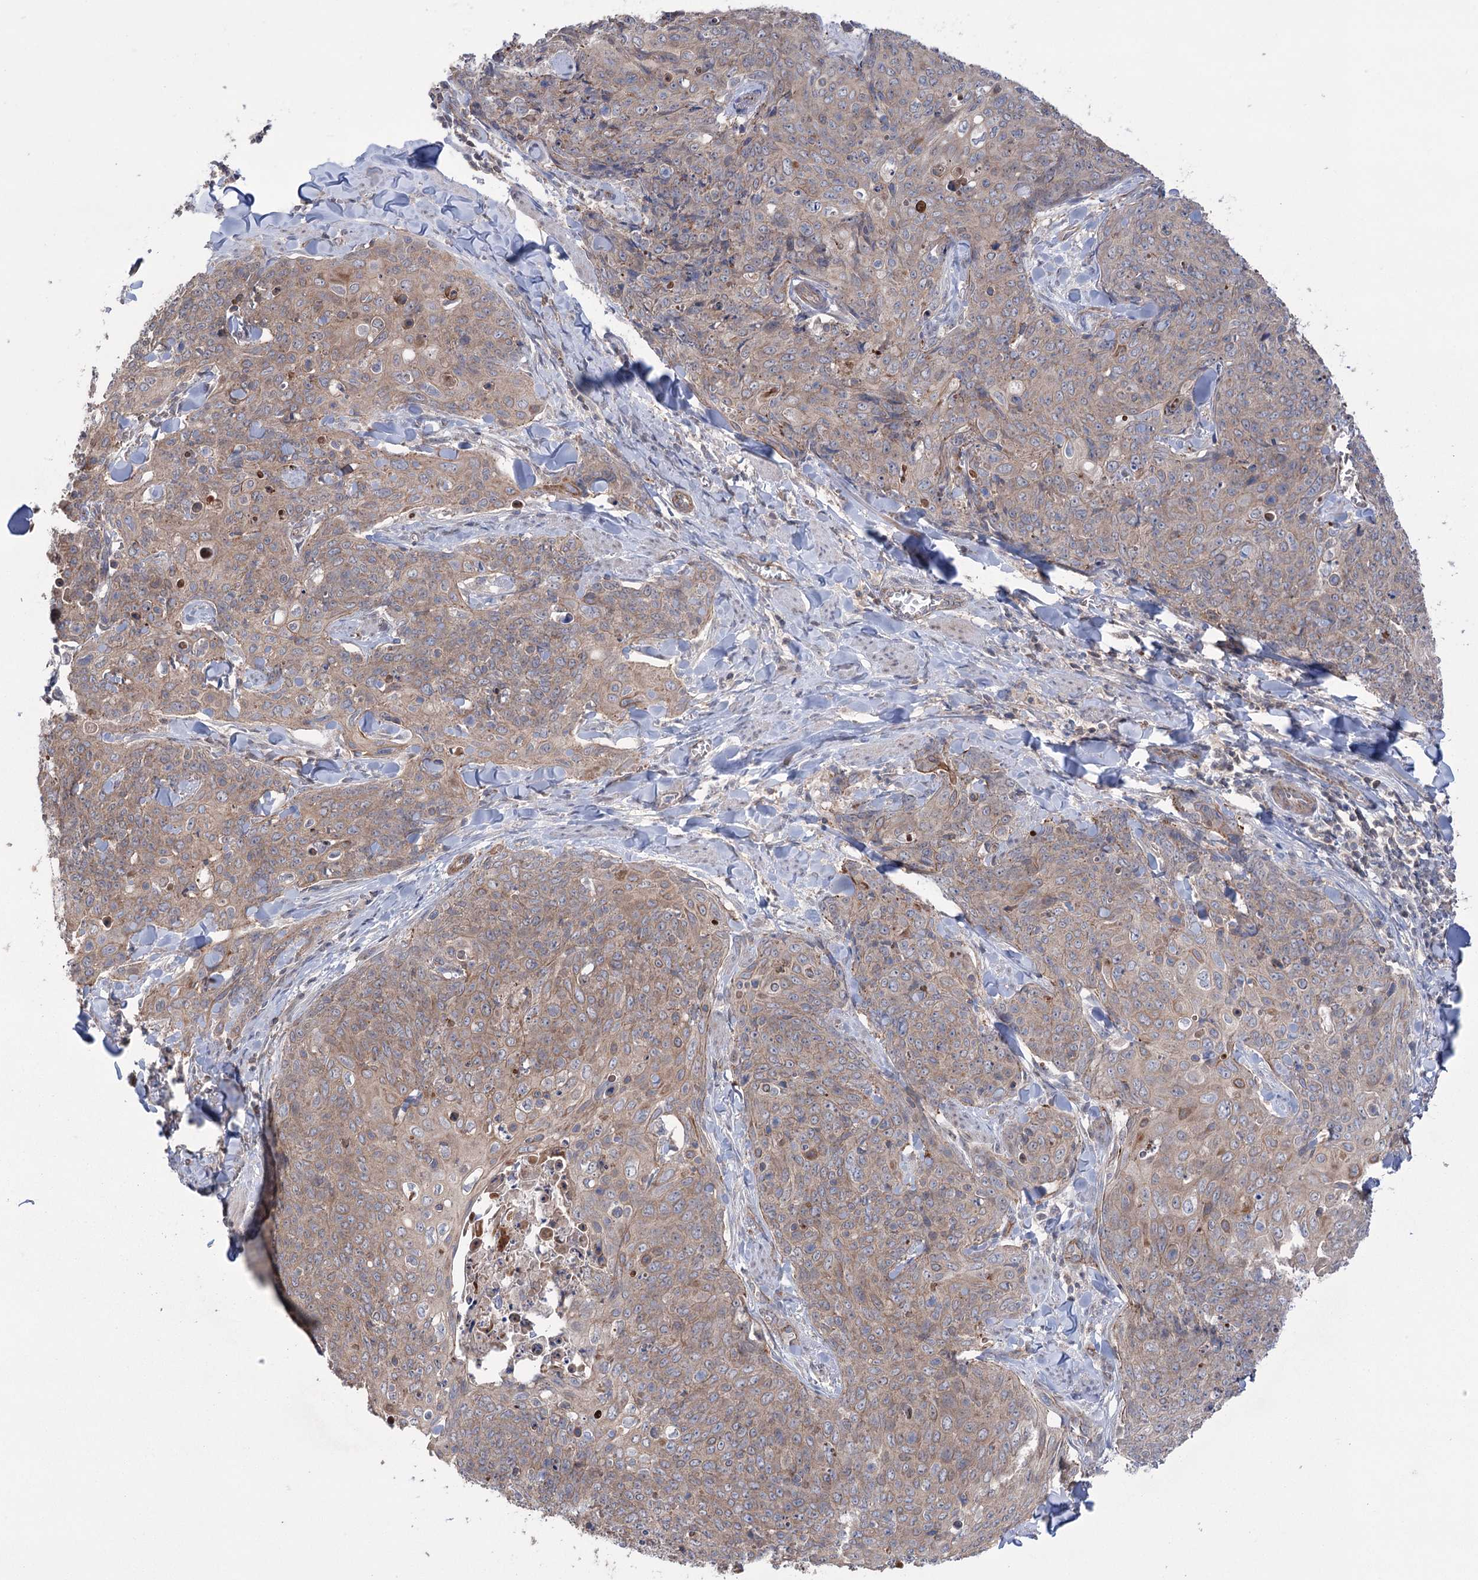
{"staining": {"intensity": "moderate", "quantity": "<25%", "location": "cytoplasmic/membranous"}, "tissue": "skin cancer", "cell_type": "Tumor cells", "image_type": "cancer", "snomed": [{"axis": "morphology", "description": "Squamous cell carcinoma, NOS"}, {"axis": "topography", "description": "Skin"}, {"axis": "topography", "description": "Vulva"}], "caption": "Human skin squamous cell carcinoma stained with a brown dye demonstrates moderate cytoplasmic/membranous positive positivity in about <25% of tumor cells.", "gene": "TRIM71", "patient": {"sex": "female", "age": 85}}